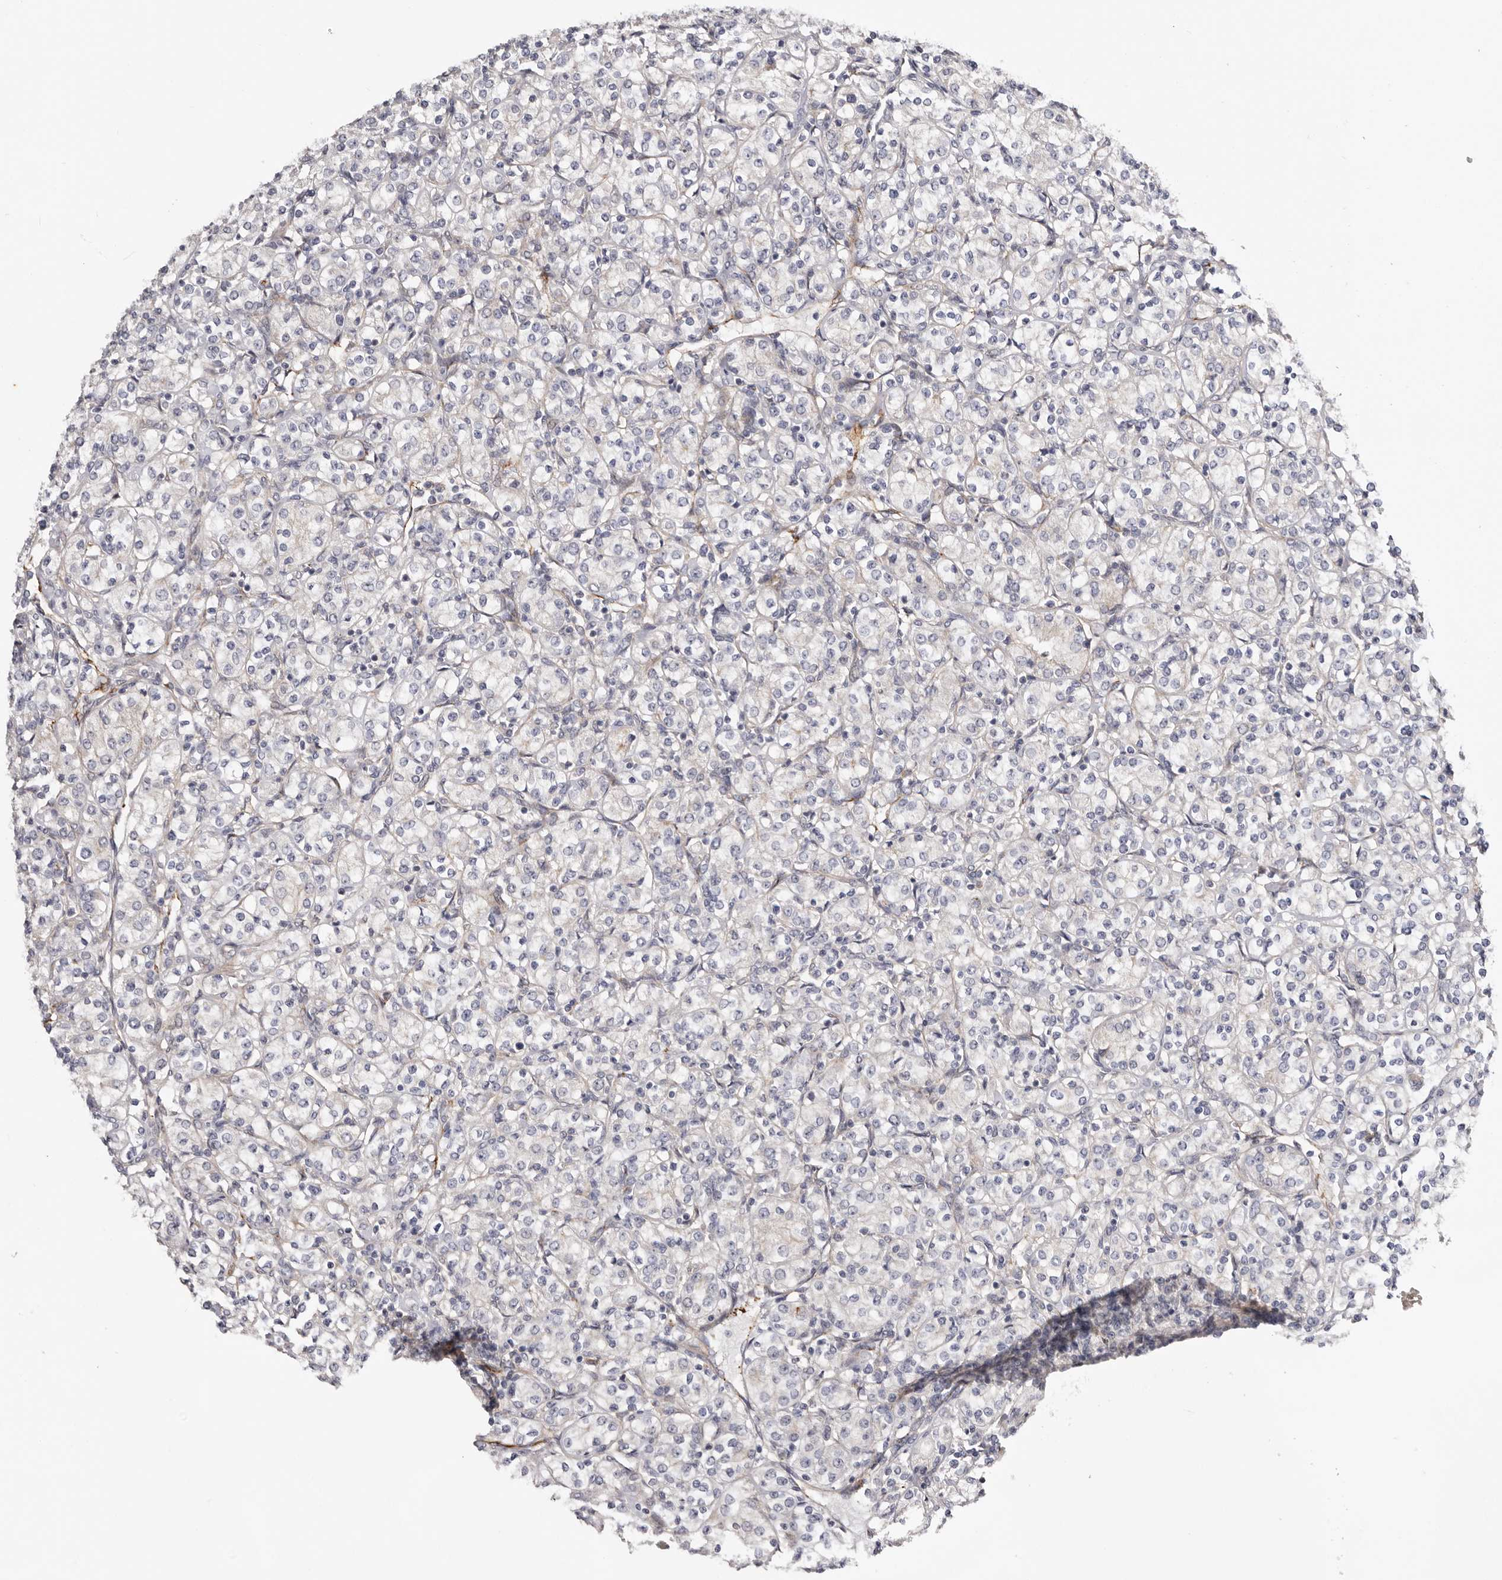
{"staining": {"intensity": "negative", "quantity": "none", "location": "none"}, "tissue": "renal cancer", "cell_type": "Tumor cells", "image_type": "cancer", "snomed": [{"axis": "morphology", "description": "Adenocarcinoma, NOS"}, {"axis": "topography", "description": "Kidney"}], "caption": "Protein analysis of adenocarcinoma (renal) displays no significant staining in tumor cells. (DAB immunohistochemistry visualized using brightfield microscopy, high magnification).", "gene": "PANK4", "patient": {"sex": "male", "age": 77}}